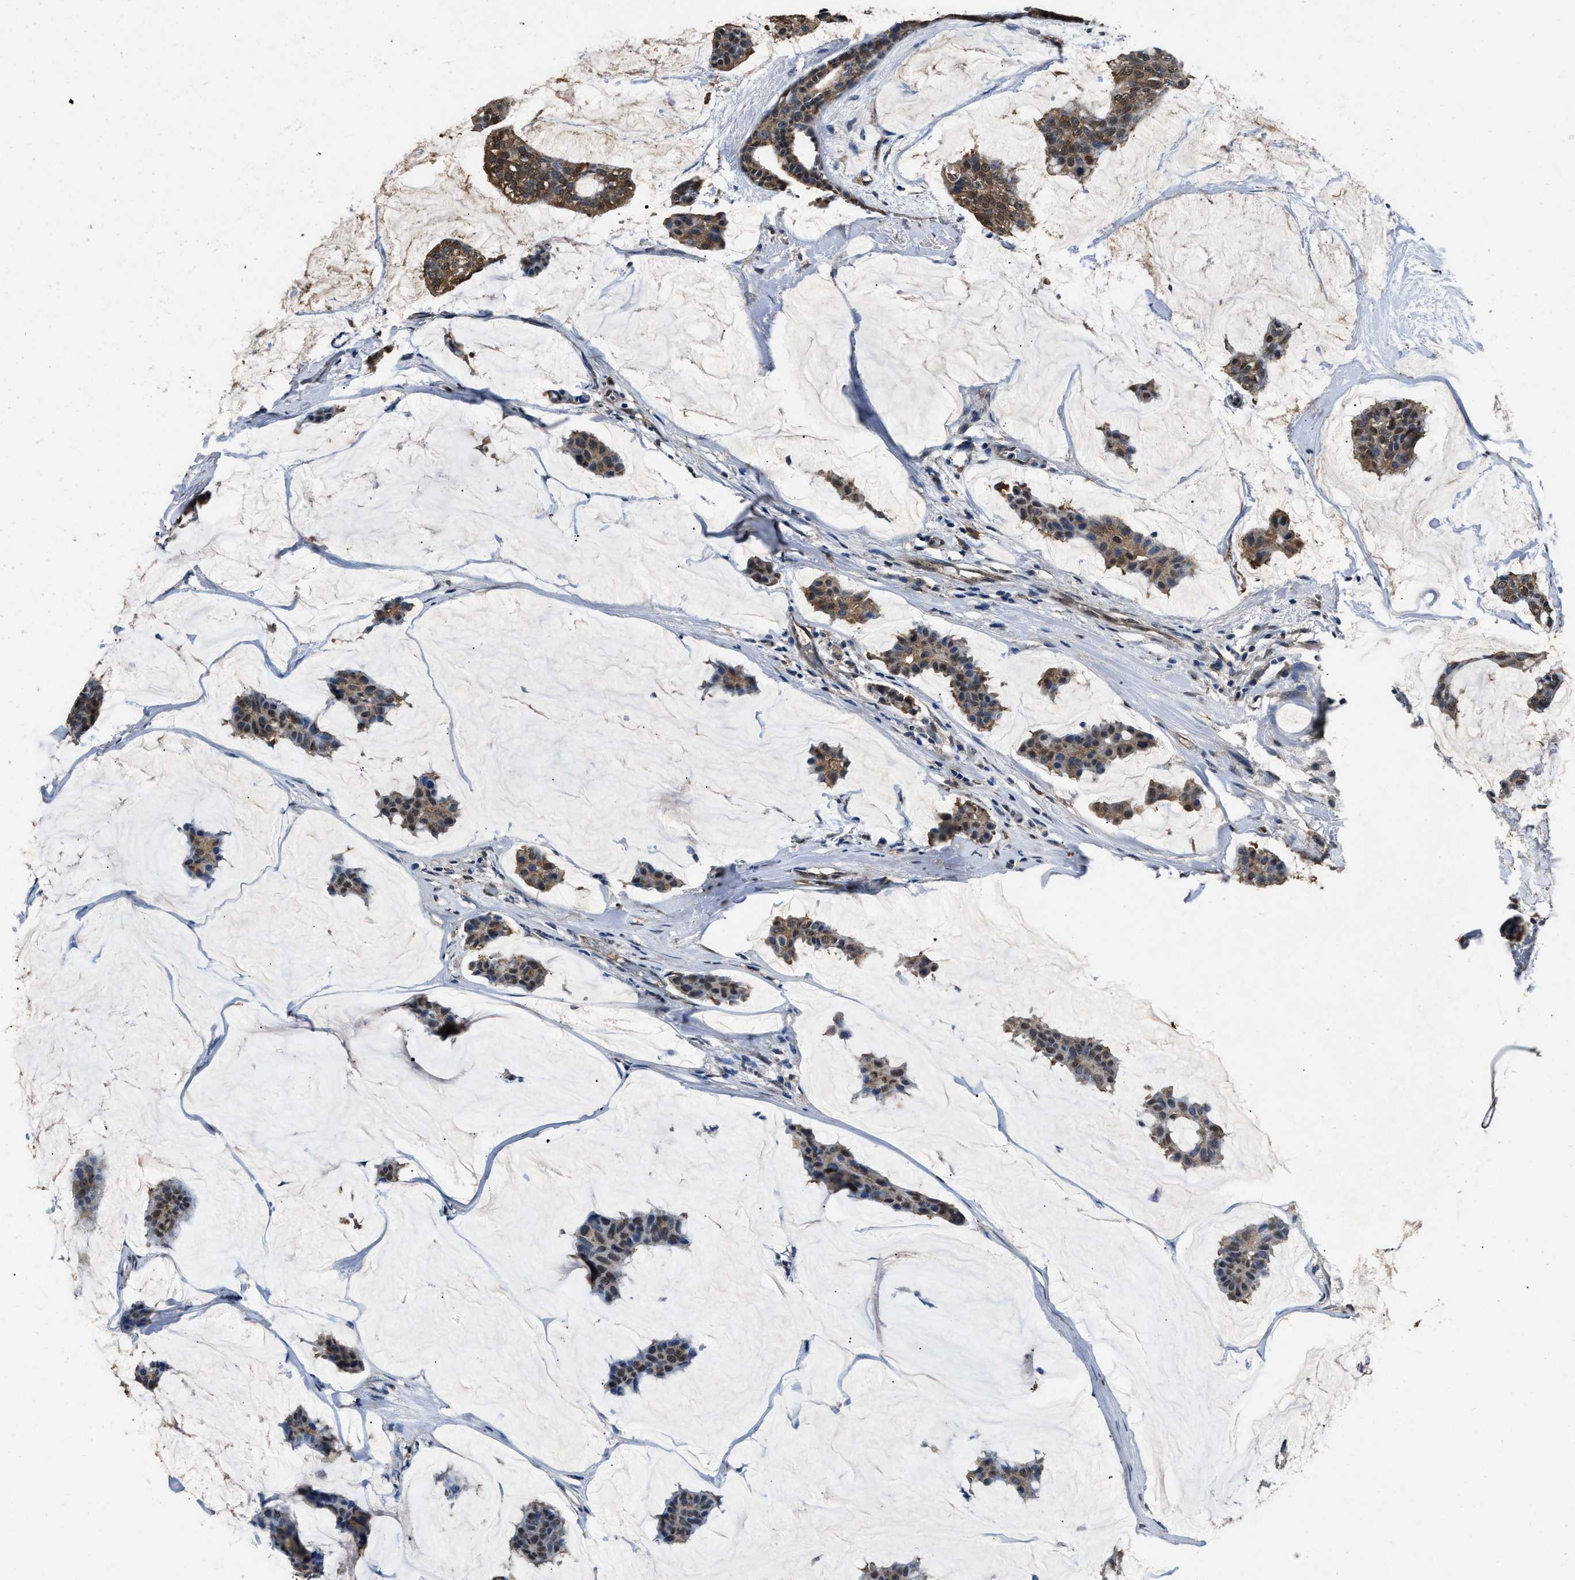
{"staining": {"intensity": "moderate", "quantity": ">75%", "location": "cytoplasmic/membranous,nuclear"}, "tissue": "breast cancer", "cell_type": "Tumor cells", "image_type": "cancer", "snomed": [{"axis": "morphology", "description": "Duct carcinoma"}, {"axis": "topography", "description": "Breast"}], "caption": "Immunohistochemical staining of infiltrating ductal carcinoma (breast) reveals medium levels of moderate cytoplasmic/membranous and nuclear protein positivity in about >75% of tumor cells.", "gene": "YWHAE", "patient": {"sex": "female", "age": 93}}